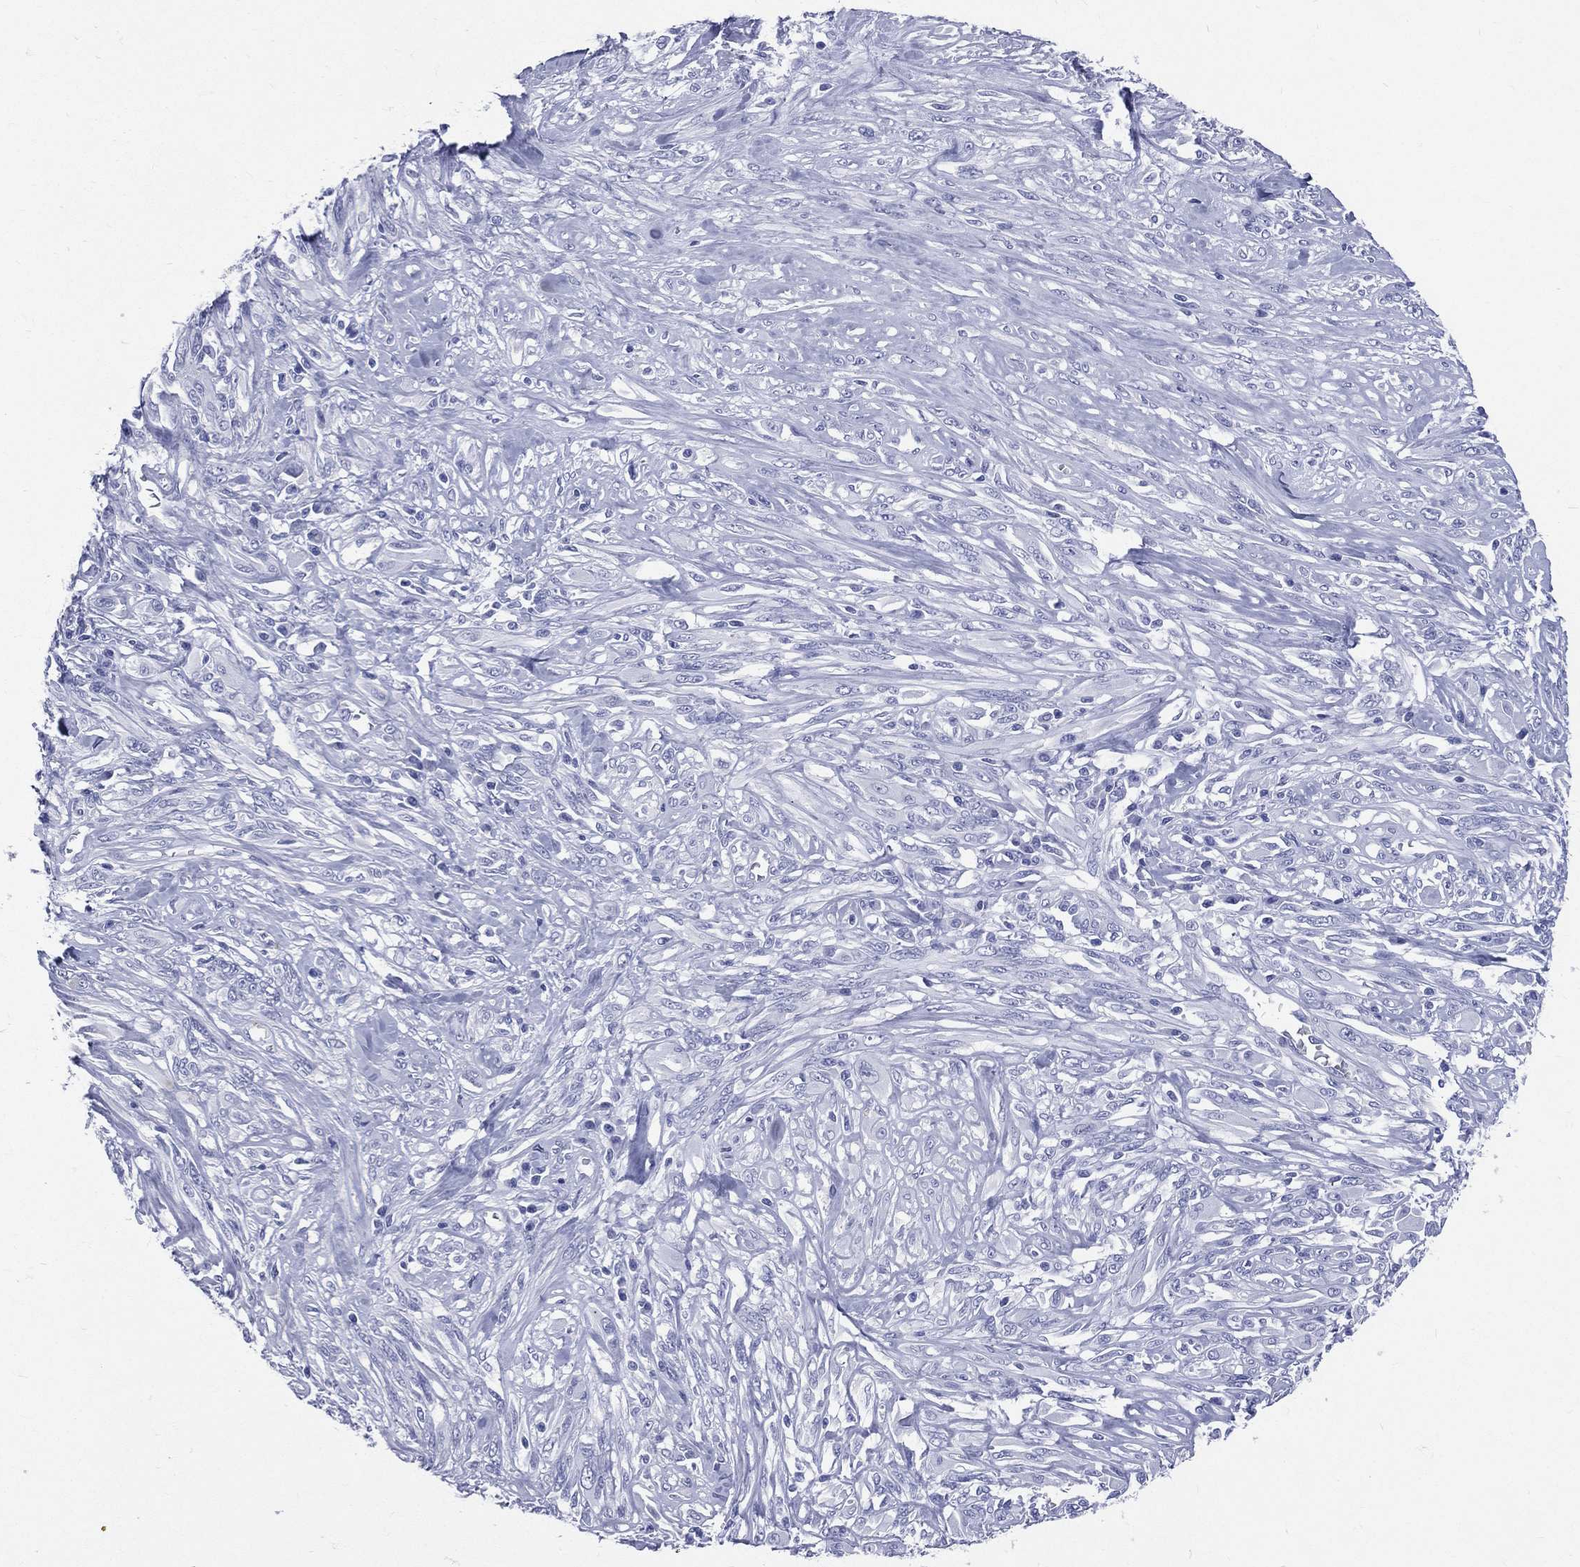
{"staining": {"intensity": "negative", "quantity": "none", "location": "none"}, "tissue": "melanoma", "cell_type": "Tumor cells", "image_type": "cancer", "snomed": [{"axis": "morphology", "description": "Malignant melanoma, NOS"}, {"axis": "topography", "description": "Skin"}], "caption": "Tumor cells show no significant expression in melanoma.", "gene": "PGLYRP1", "patient": {"sex": "female", "age": 91}}